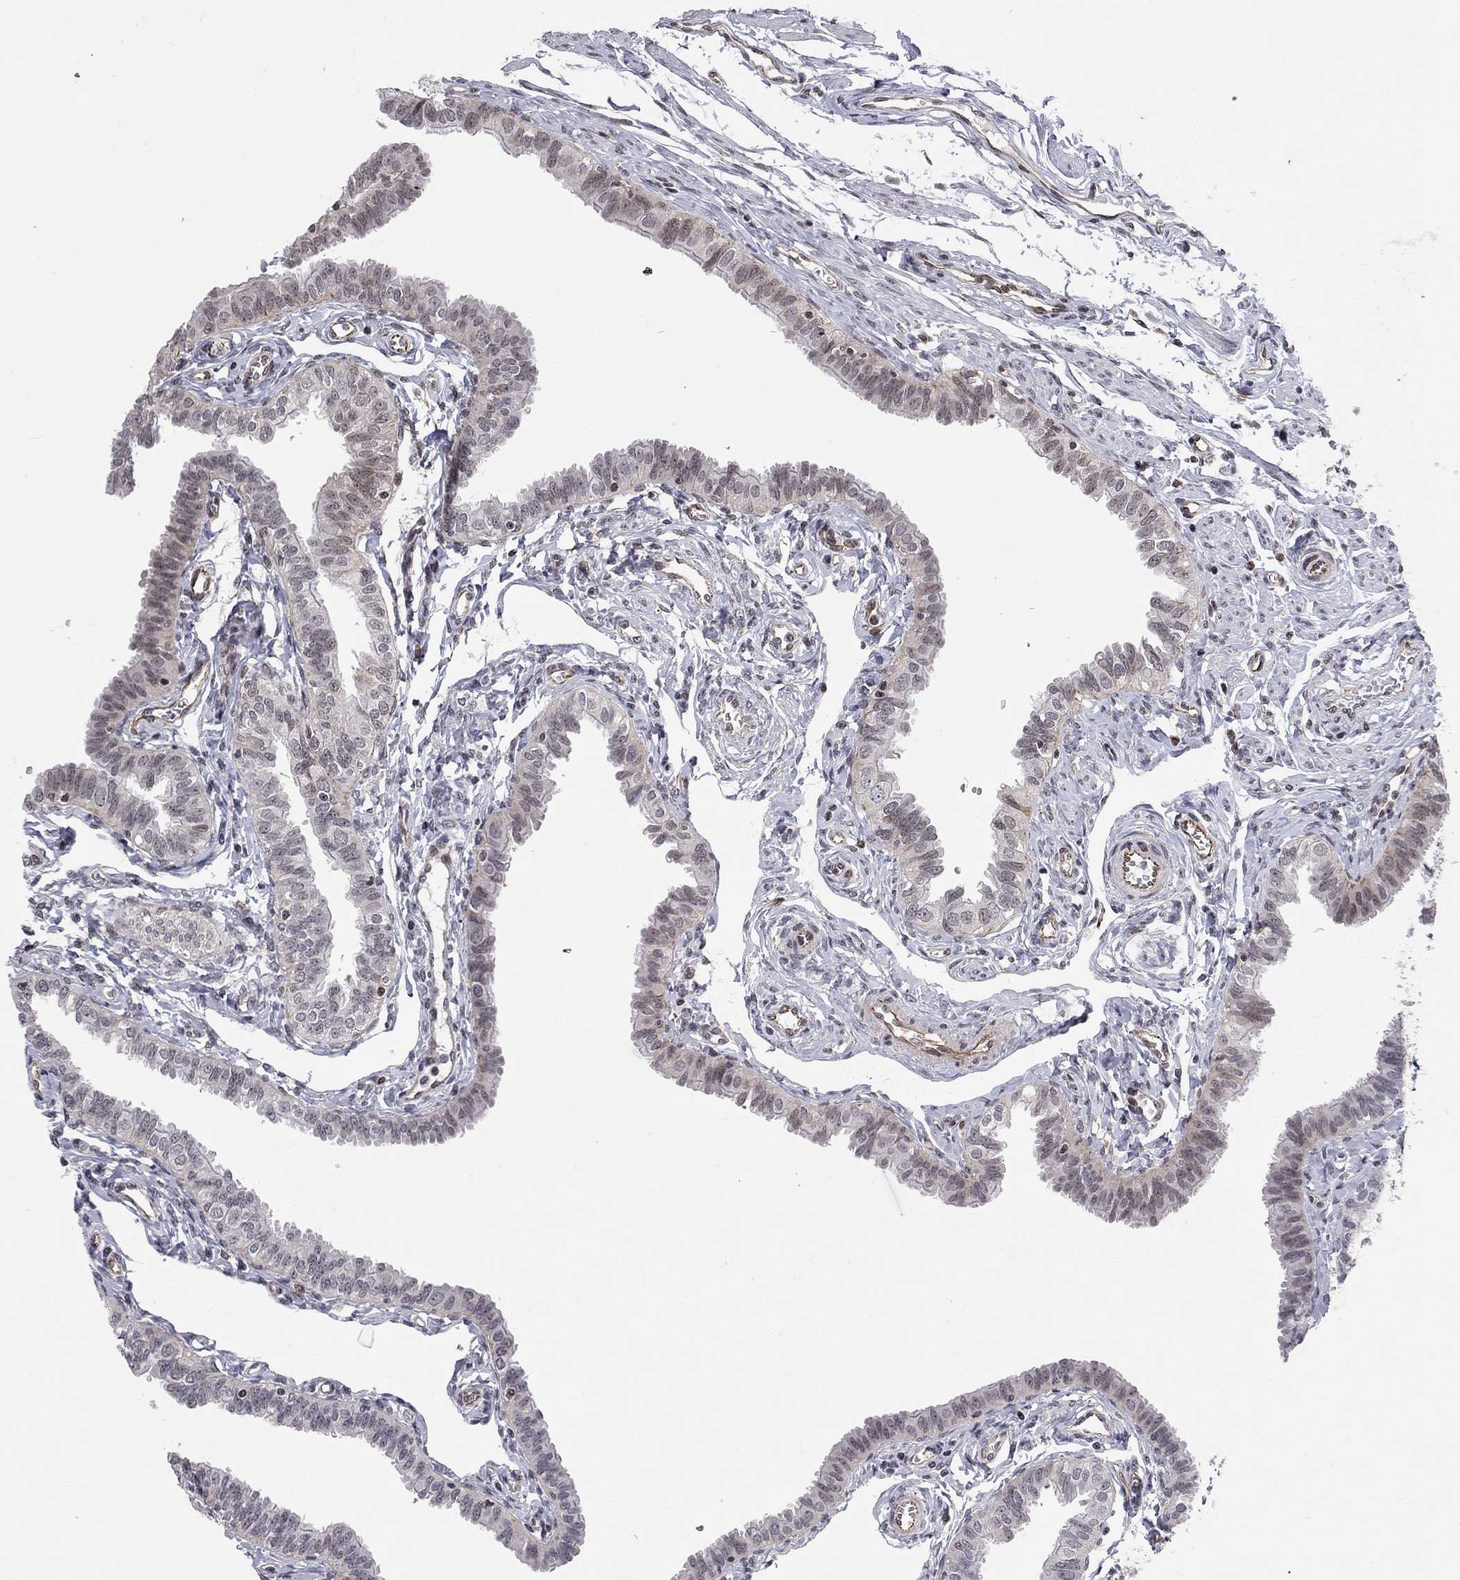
{"staining": {"intensity": "weak", "quantity": "<25%", "location": "cytoplasmic/membranous"}, "tissue": "fallopian tube", "cell_type": "Glandular cells", "image_type": "normal", "snomed": [{"axis": "morphology", "description": "Normal tissue, NOS"}, {"axis": "topography", "description": "Fallopian tube"}], "caption": "Immunohistochemistry of unremarkable fallopian tube shows no expression in glandular cells.", "gene": "MTNR1B", "patient": {"sex": "female", "age": 54}}